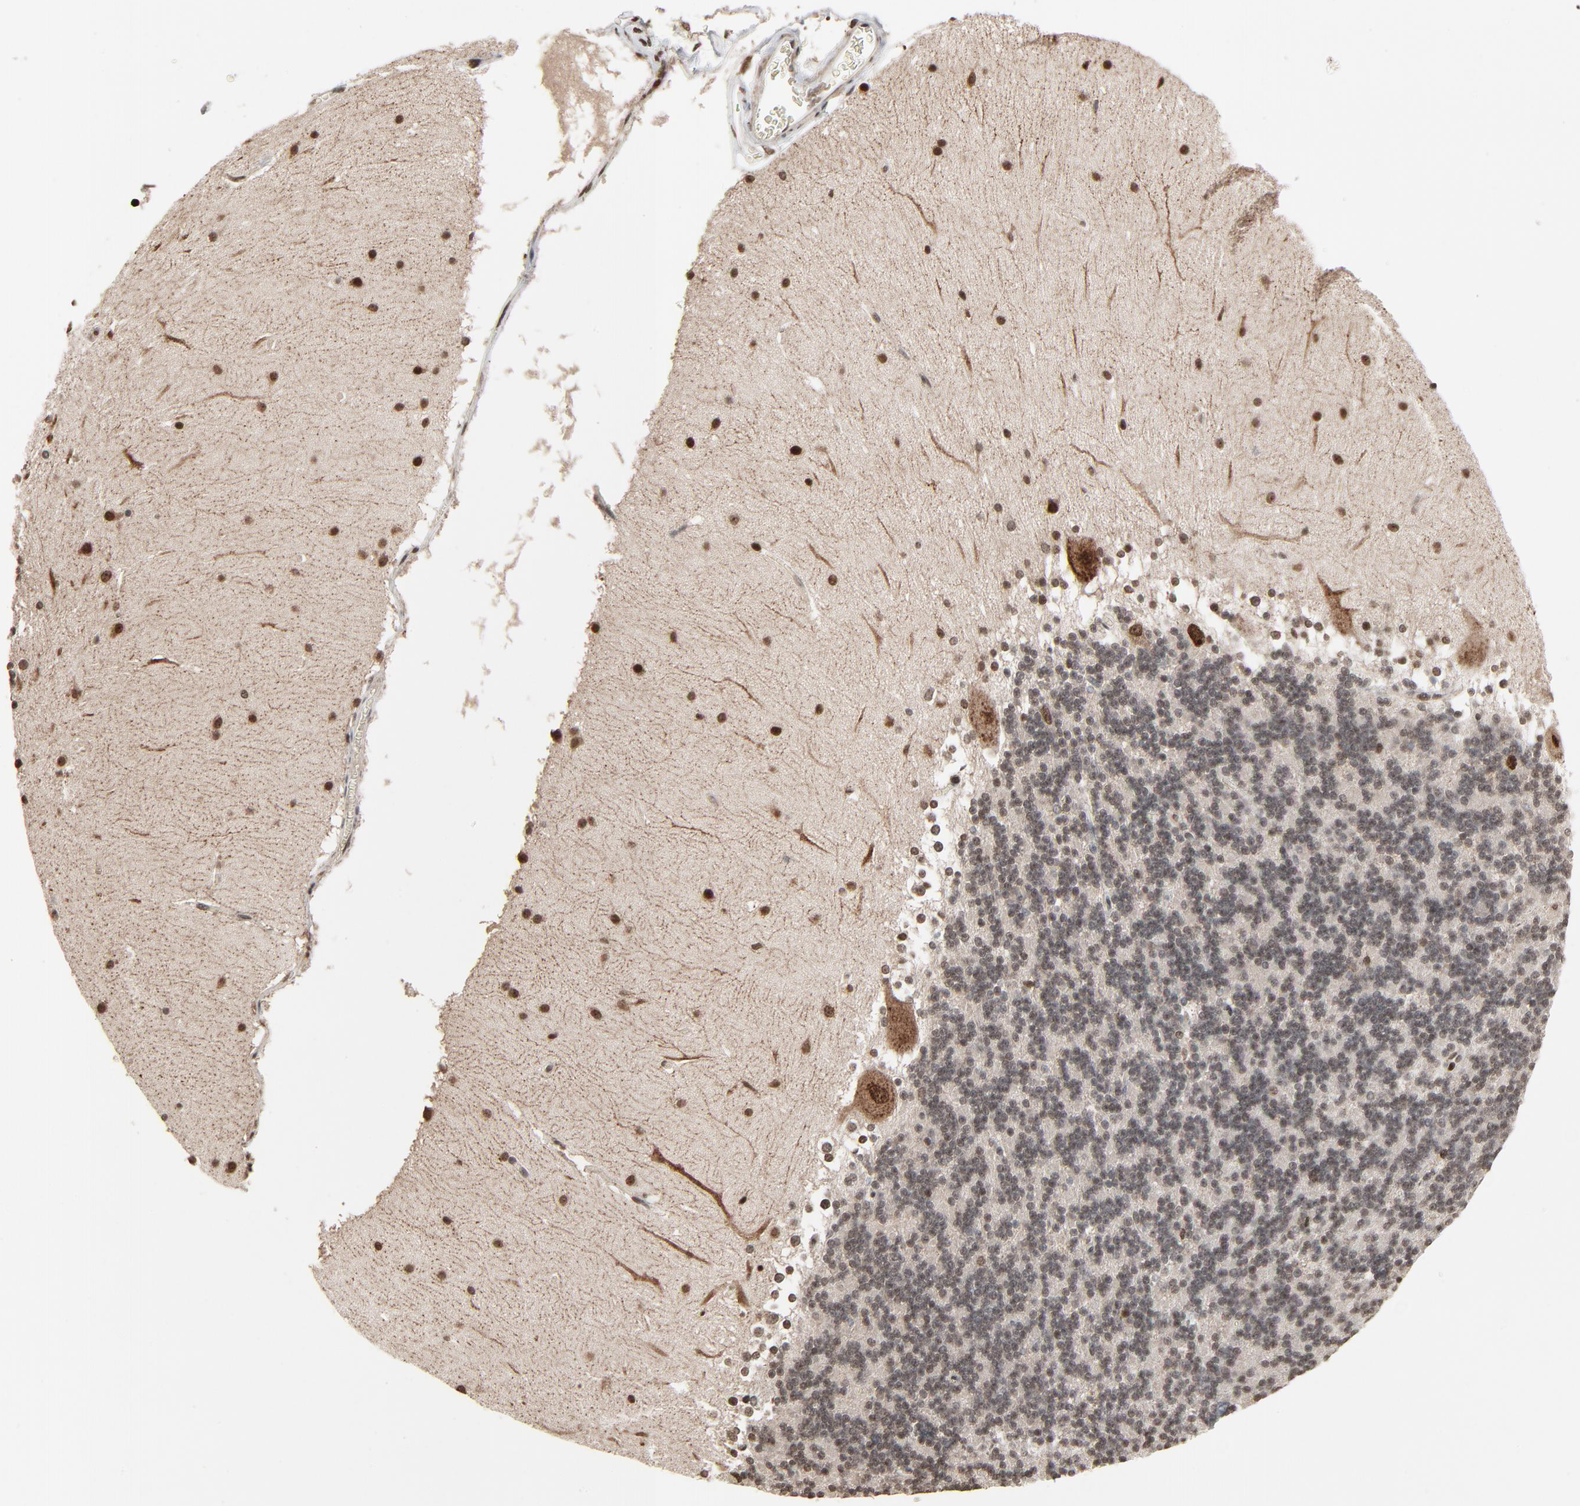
{"staining": {"intensity": "moderate", "quantity": ">75%", "location": "nuclear"}, "tissue": "cerebellum", "cell_type": "Cells in granular layer", "image_type": "normal", "snomed": [{"axis": "morphology", "description": "Normal tissue, NOS"}, {"axis": "topography", "description": "Cerebellum"}], "caption": "This histopathology image exhibits immunohistochemistry staining of normal human cerebellum, with medium moderate nuclear expression in about >75% of cells in granular layer.", "gene": "RPS6KA3", "patient": {"sex": "female", "age": 19}}